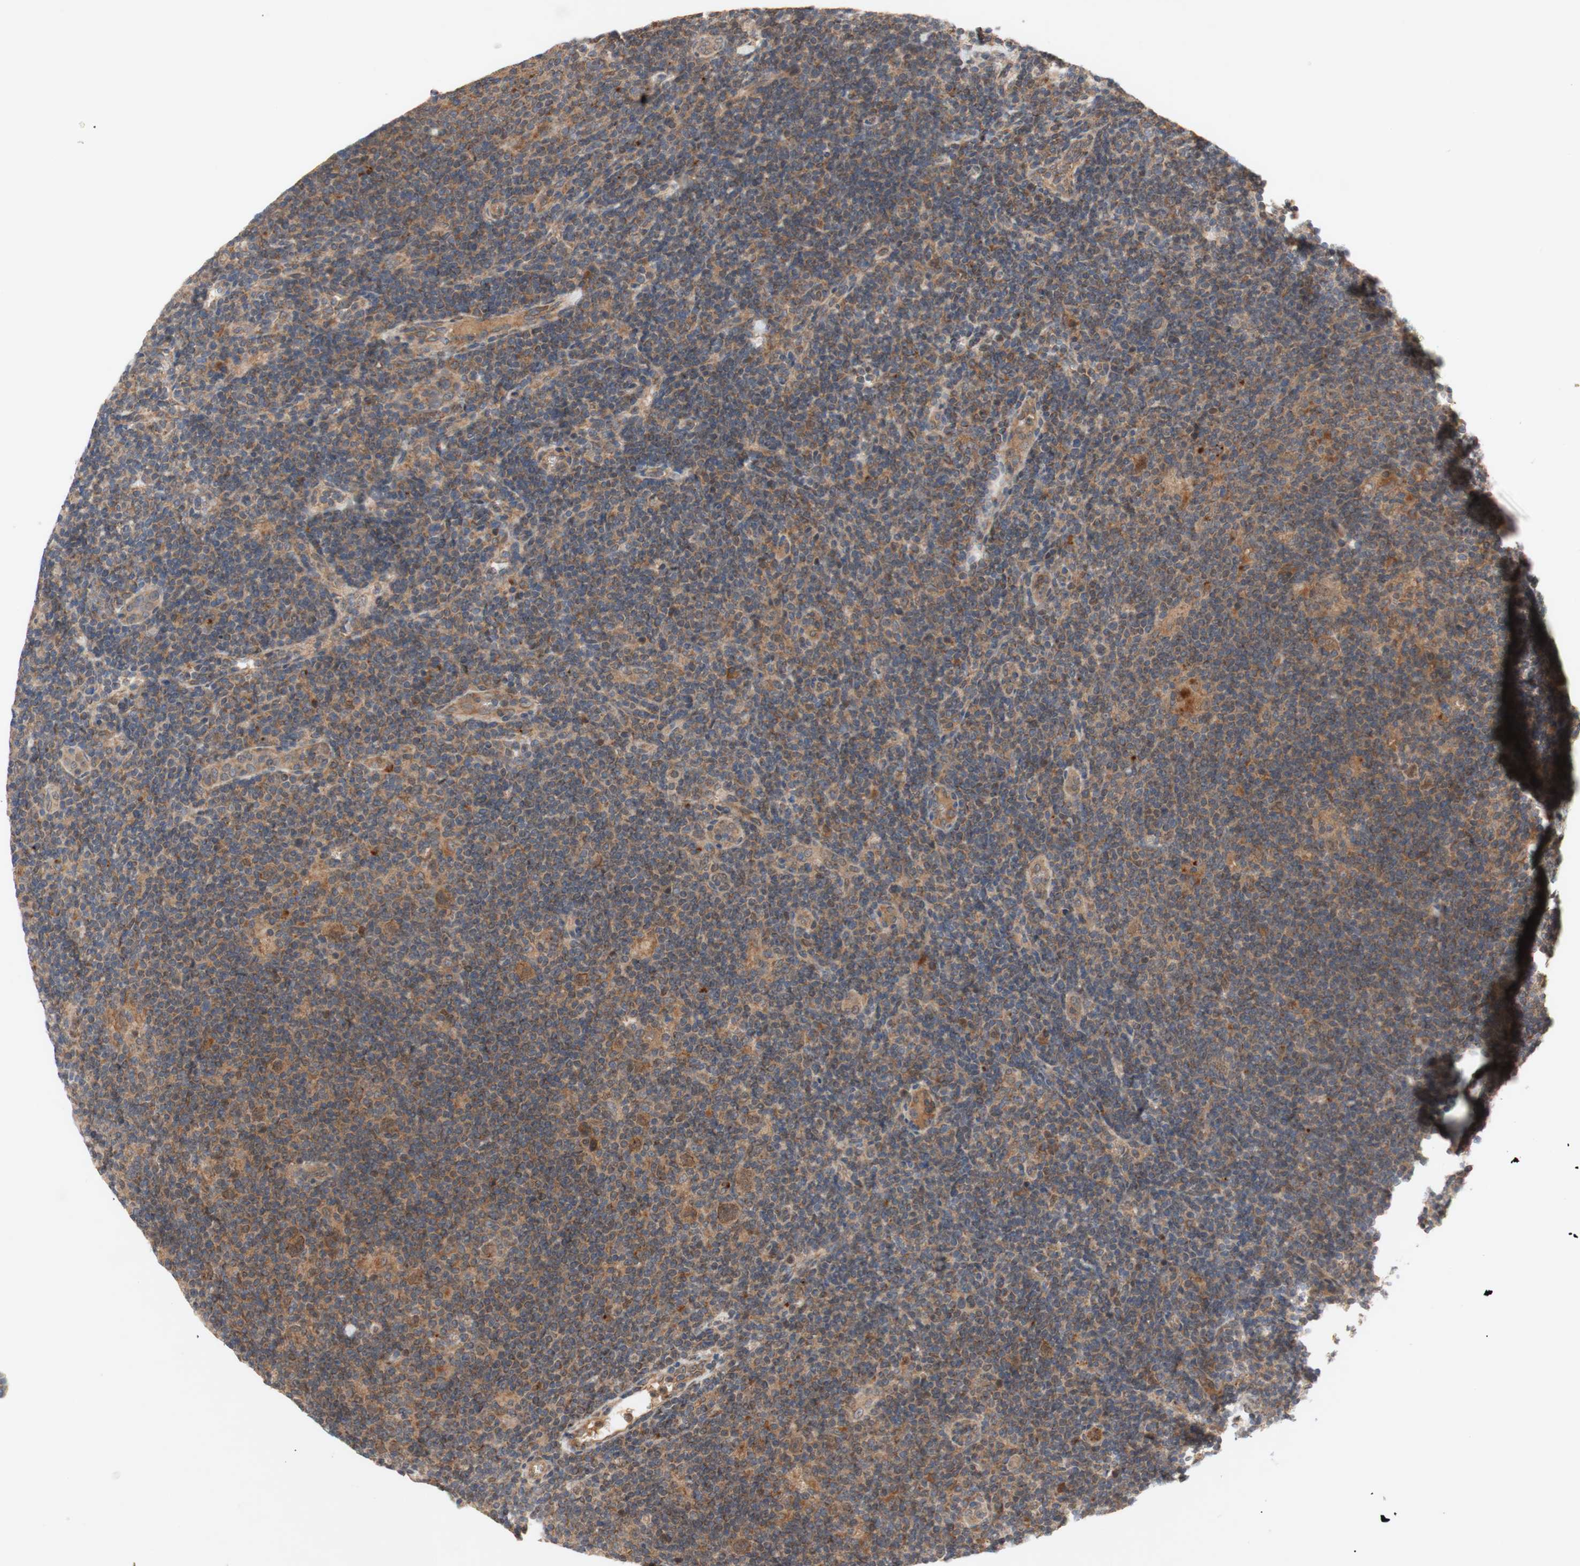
{"staining": {"intensity": "moderate", "quantity": ">75%", "location": "cytoplasmic/membranous"}, "tissue": "lymphoma", "cell_type": "Tumor cells", "image_type": "cancer", "snomed": [{"axis": "morphology", "description": "Hodgkin's disease, NOS"}, {"axis": "topography", "description": "Lymph node"}], "caption": "This histopathology image shows Hodgkin's disease stained with IHC to label a protein in brown. The cytoplasmic/membranous of tumor cells show moderate positivity for the protein. Nuclei are counter-stained blue.", "gene": "PKN1", "patient": {"sex": "female", "age": 57}}